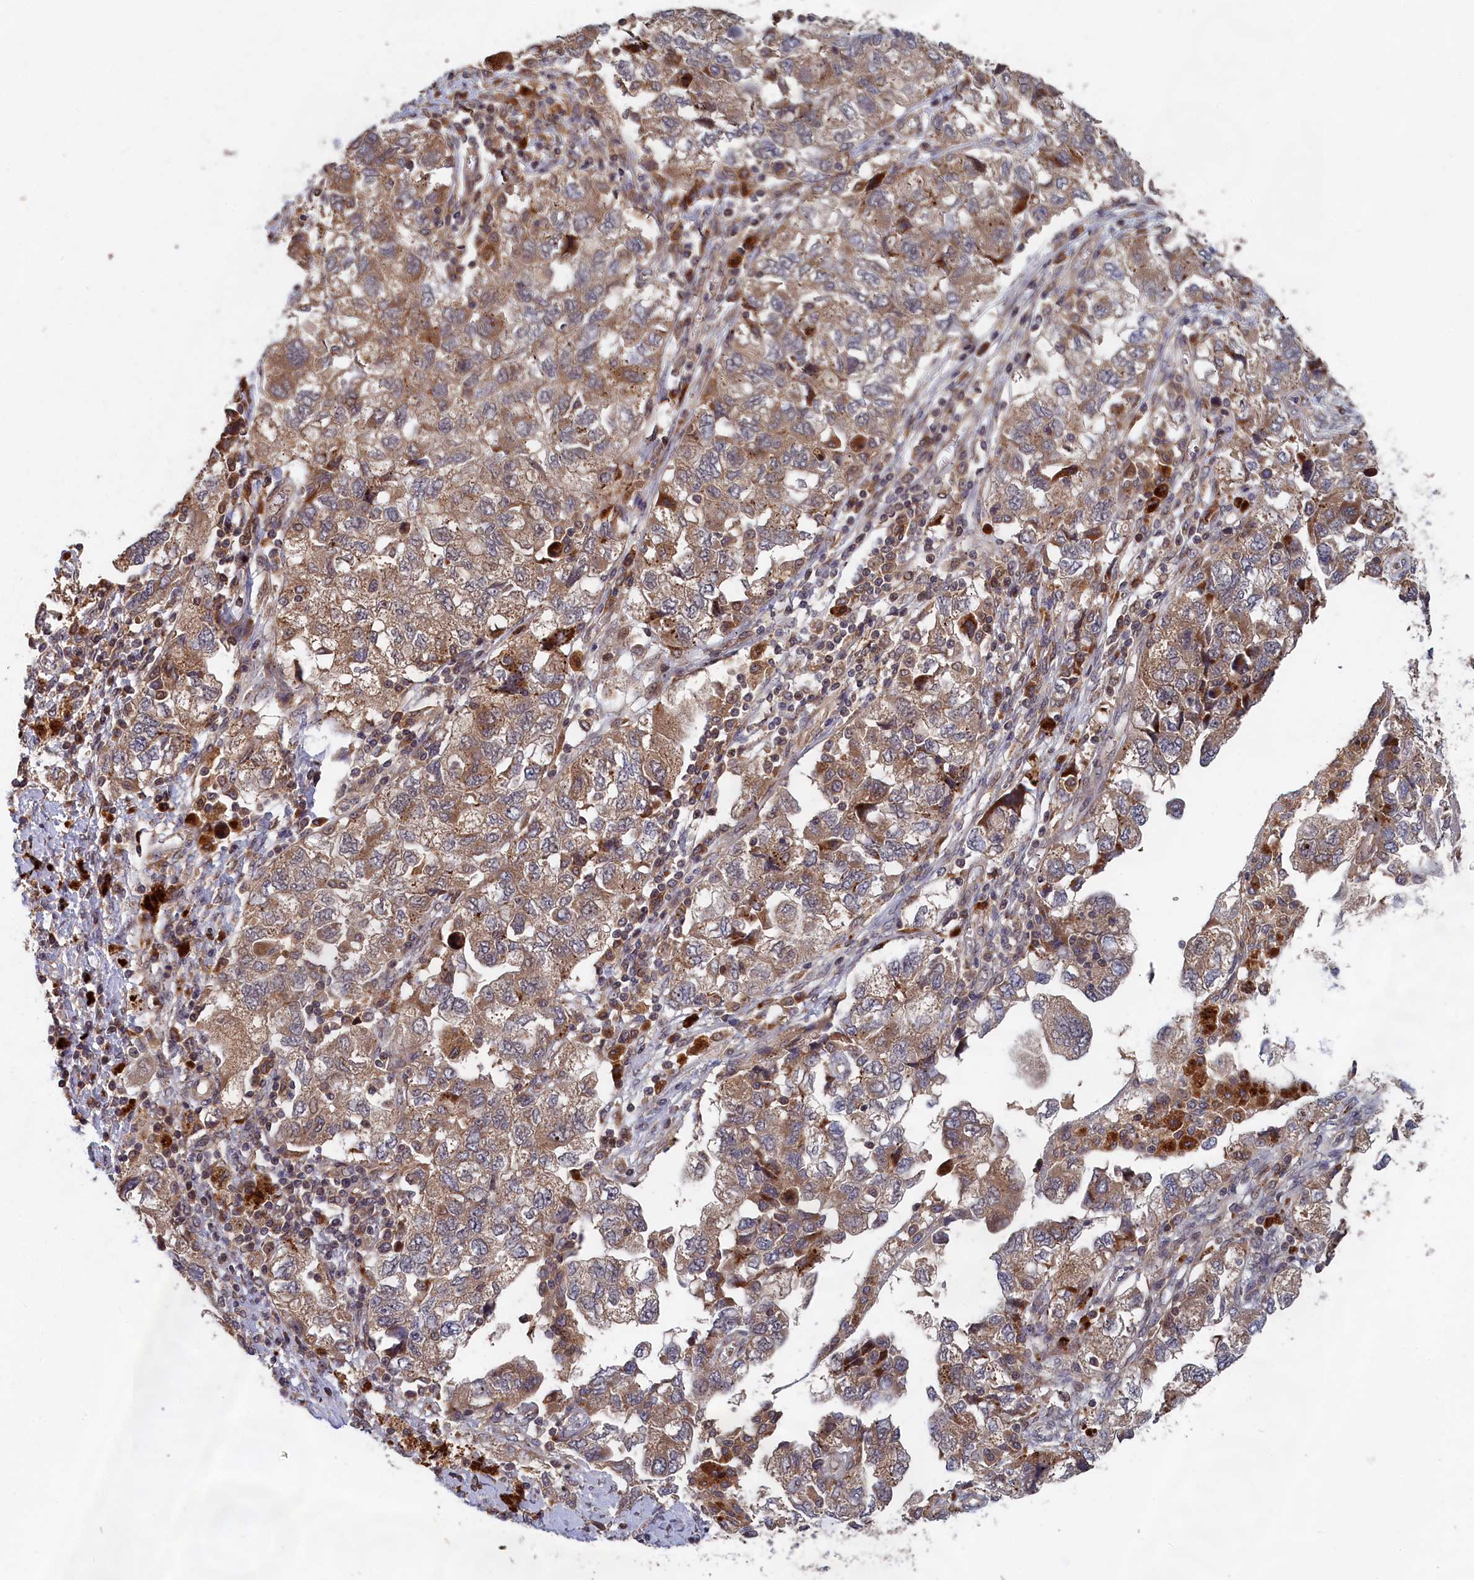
{"staining": {"intensity": "moderate", "quantity": ">75%", "location": "cytoplasmic/membranous"}, "tissue": "ovarian cancer", "cell_type": "Tumor cells", "image_type": "cancer", "snomed": [{"axis": "morphology", "description": "Carcinoma, NOS"}, {"axis": "morphology", "description": "Cystadenocarcinoma, serous, NOS"}, {"axis": "topography", "description": "Ovary"}], "caption": "Immunohistochemical staining of human ovarian serous cystadenocarcinoma displays moderate cytoplasmic/membranous protein positivity in approximately >75% of tumor cells. The protein is shown in brown color, while the nuclei are stained blue.", "gene": "TRAPPC2L", "patient": {"sex": "female", "age": 69}}